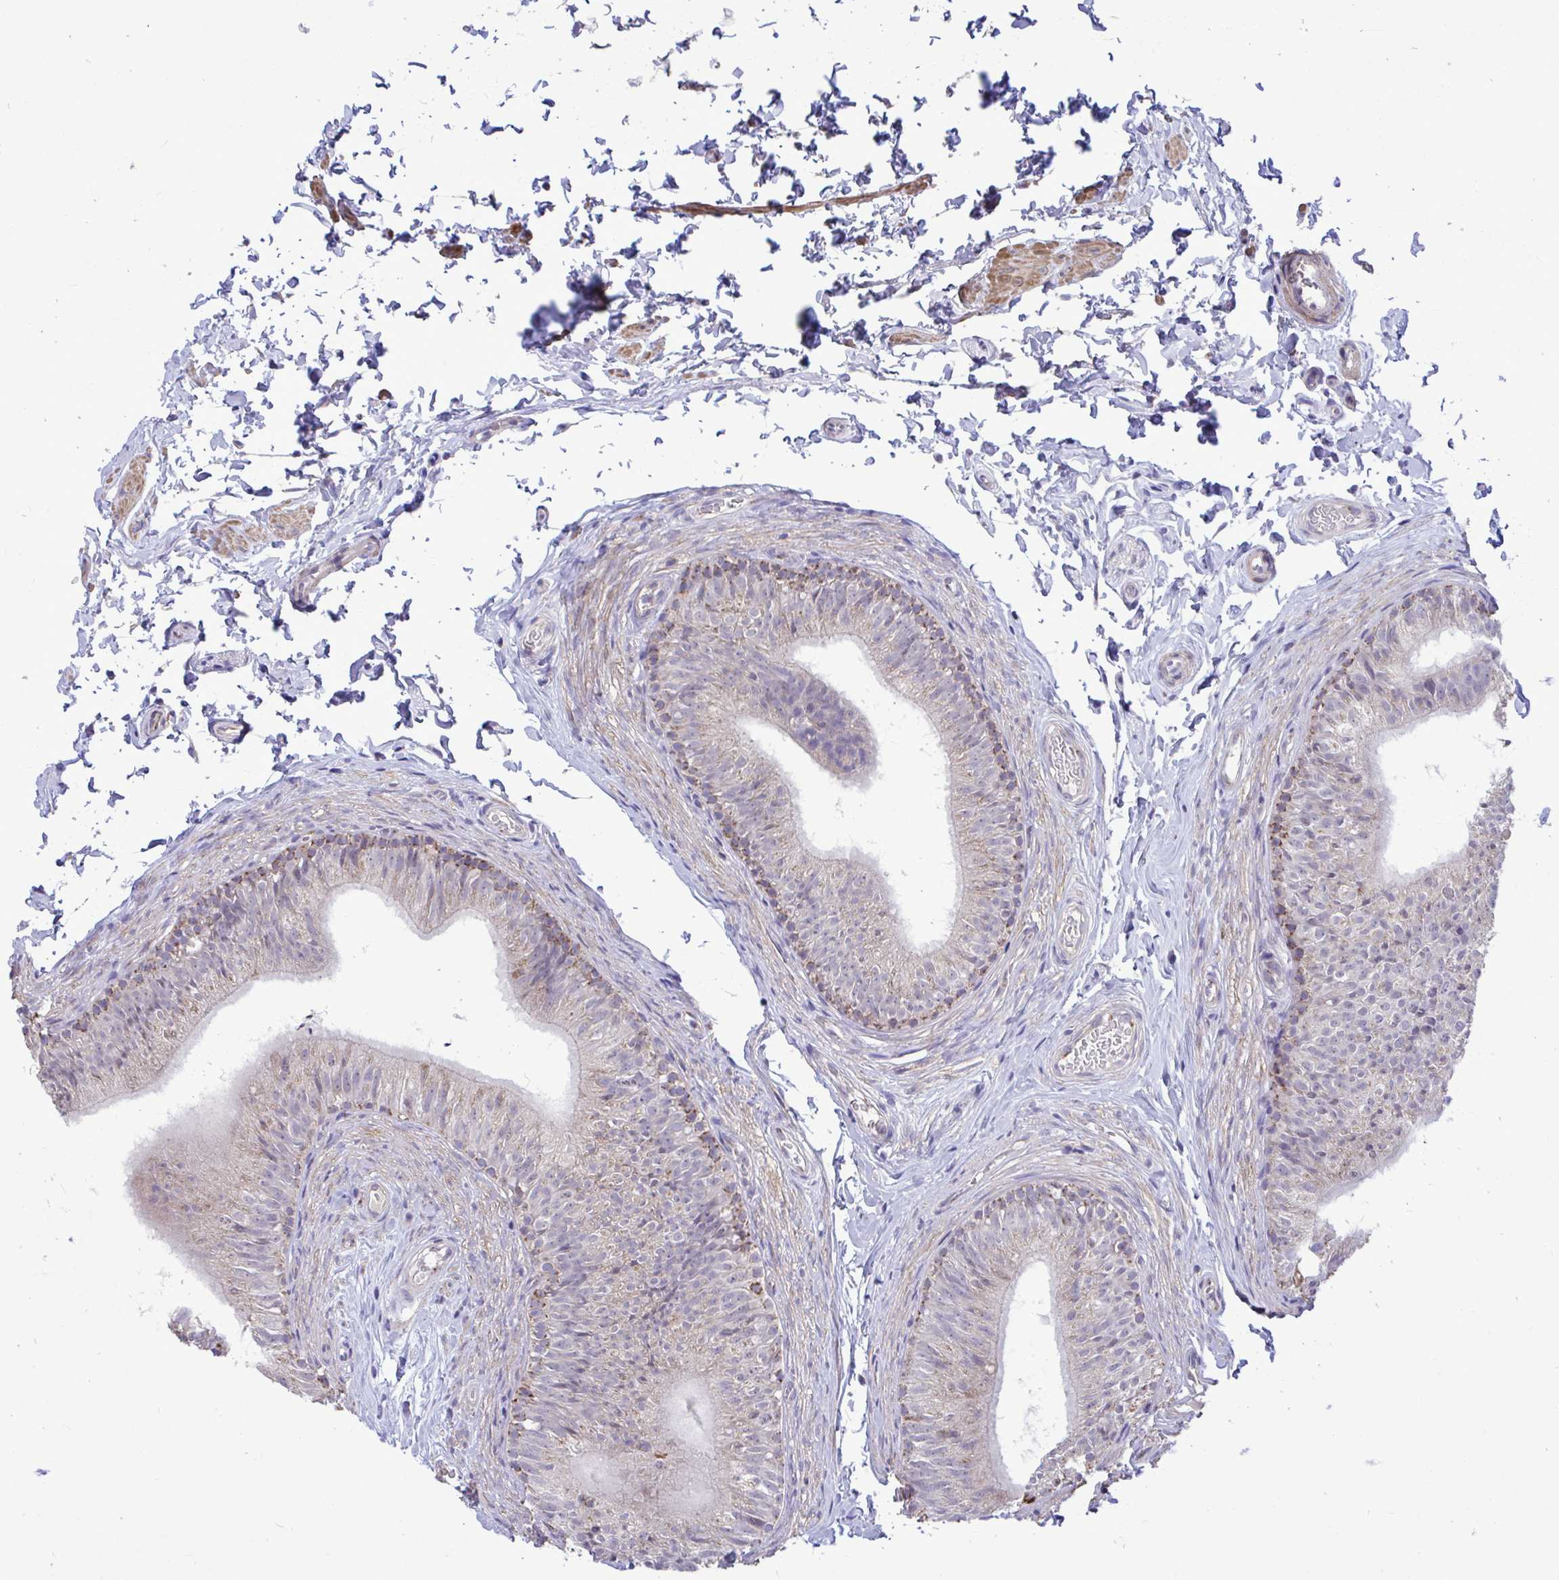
{"staining": {"intensity": "moderate", "quantity": "<25%", "location": "cytoplasmic/membranous"}, "tissue": "epididymis", "cell_type": "Glandular cells", "image_type": "normal", "snomed": [{"axis": "morphology", "description": "Normal tissue, NOS"}, {"axis": "topography", "description": "Epididymis, spermatic cord, NOS"}, {"axis": "topography", "description": "Epididymis"}, {"axis": "topography", "description": "Peripheral nerve tissue"}], "caption": "This is a photomicrograph of immunohistochemistry staining of benign epididymis, which shows moderate positivity in the cytoplasmic/membranous of glandular cells.", "gene": "ENSG00000269547", "patient": {"sex": "male", "age": 29}}